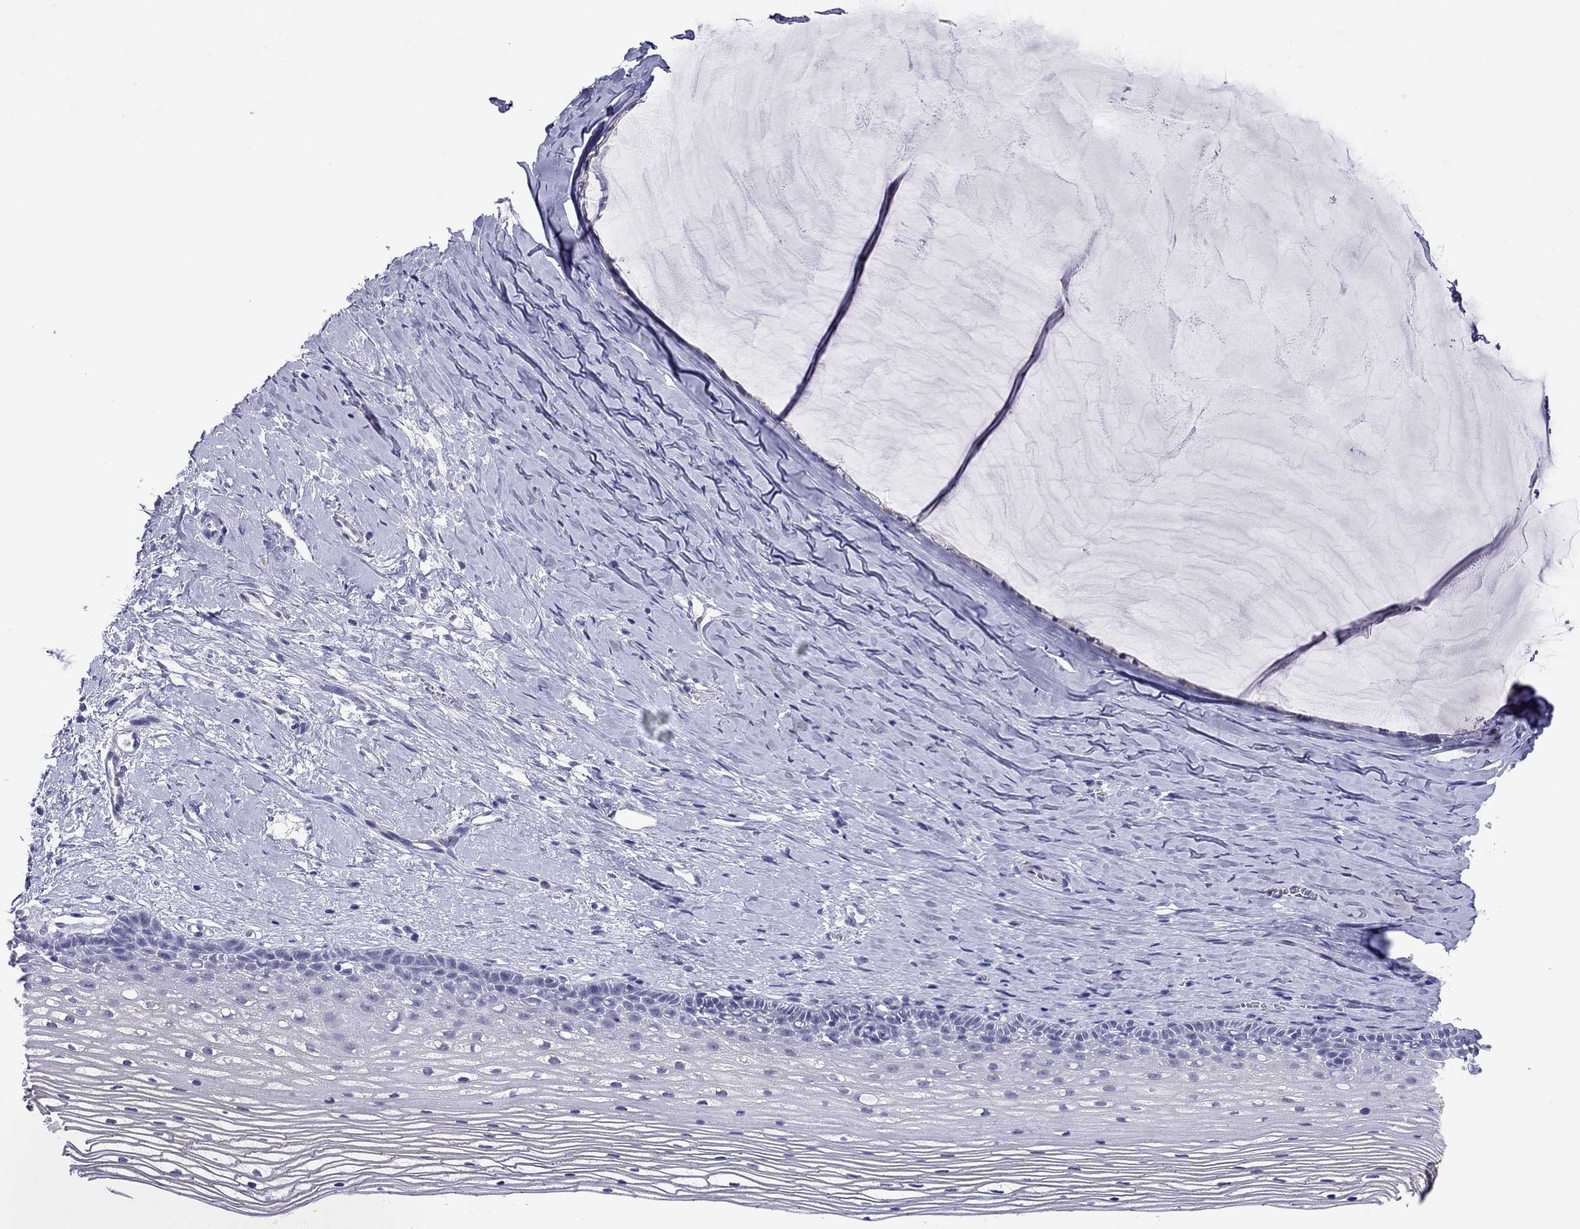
{"staining": {"intensity": "negative", "quantity": "none", "location": "none"}, "tissue": "cervix", "cell_type": "Glandular cells", "image_type": "normal", "snomed": [{"axis": "morphology", "description": "Normal tissue, NOS"}, {"axis": "topography", "description": "Cervix"}], "caption": "The histopathology image reveals no staining of glandular cells in unremarkable cervix. (Brightfield microscopy of DAB immunohistochemistry (IHC) at high magnification).", "gene": "MYMX", "patient": {"sex": "female", "age": 40}}